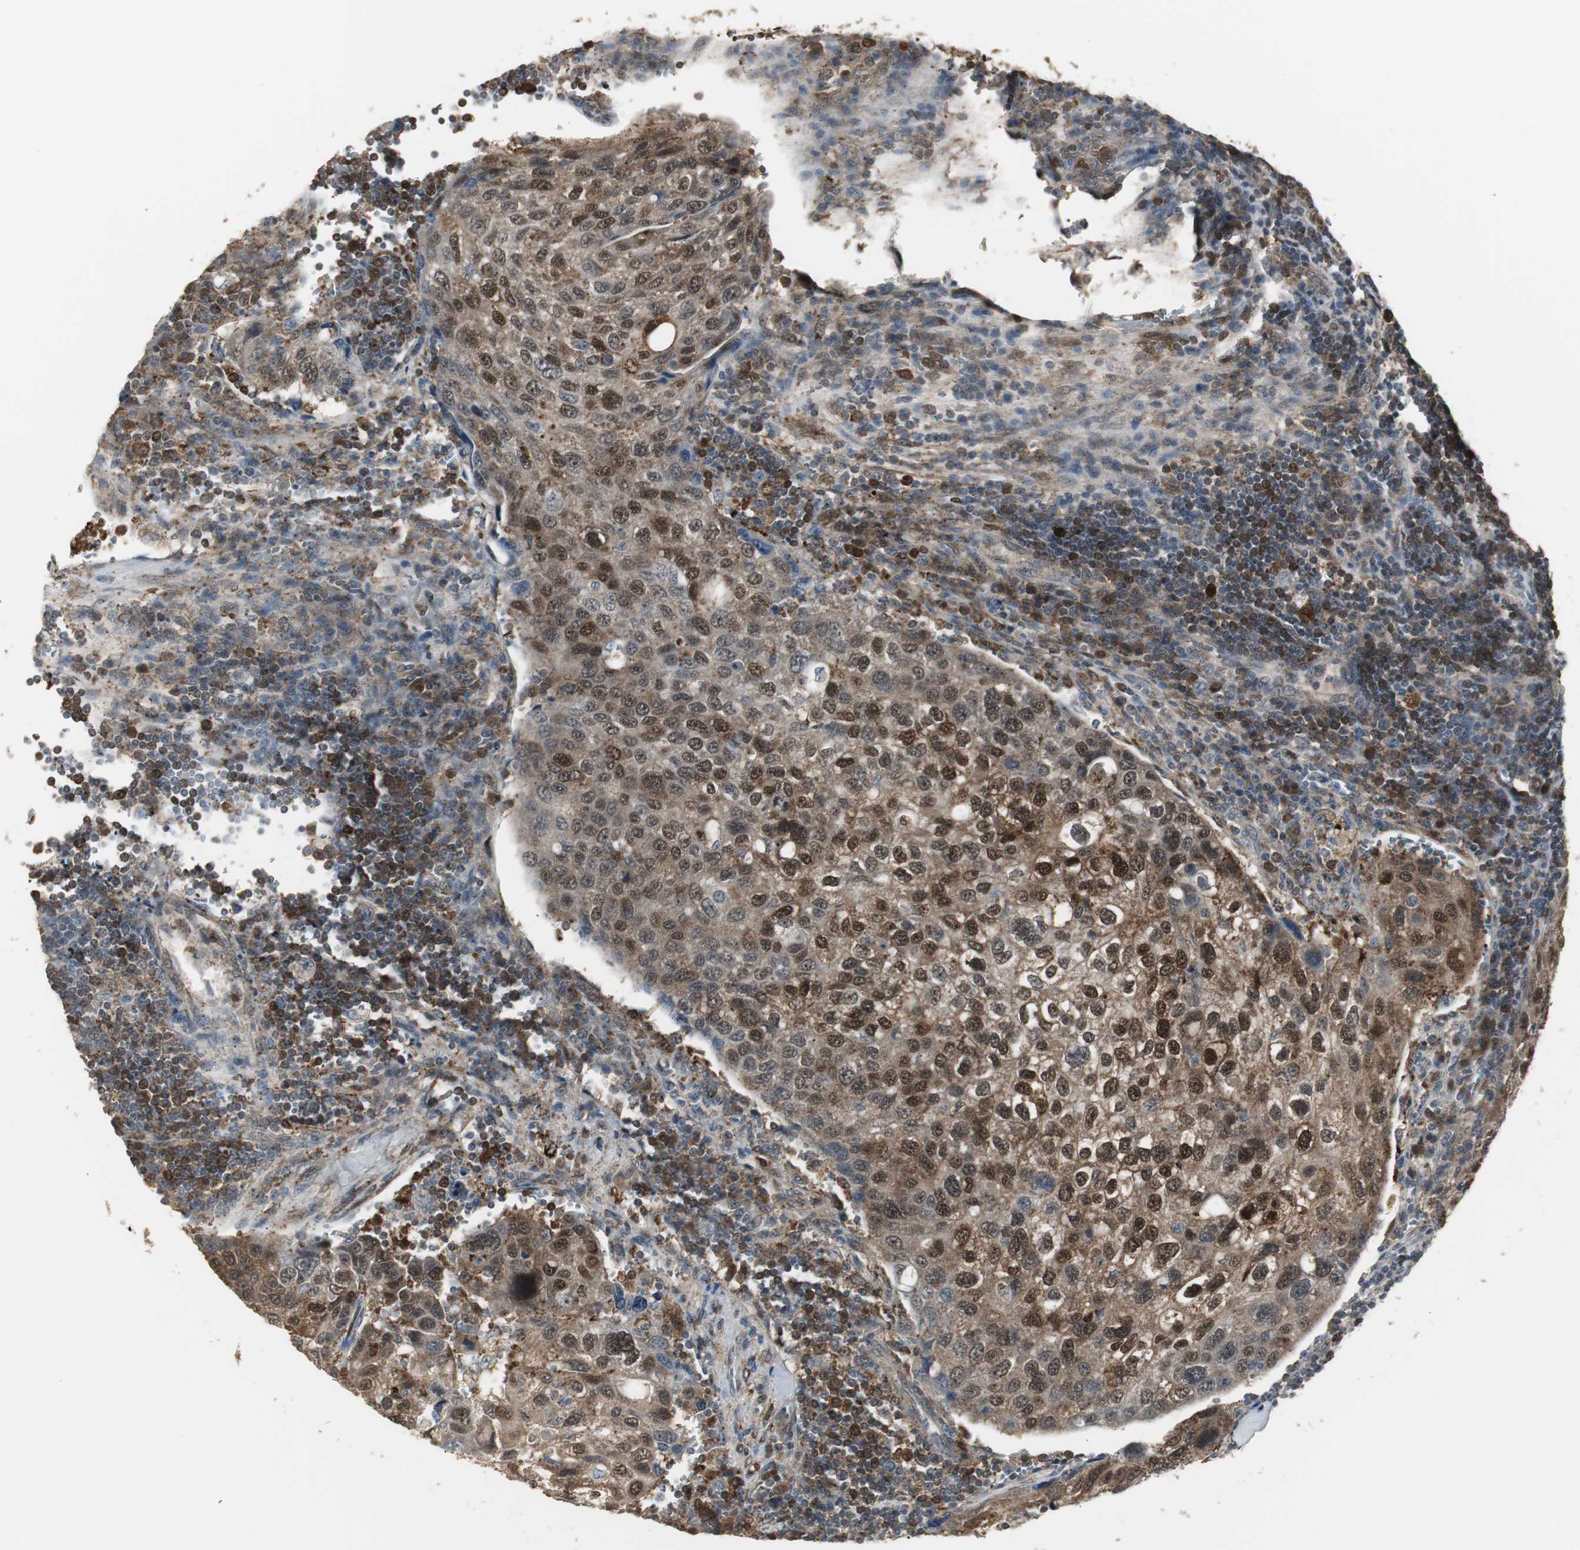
{"staining": {"intensity": "strong", "quantity": ">75%", "location": "cytoplasmic/membranous,nuclear"}, "tissue": "urothelial cancer", "cell_type": "Tumor cells", "image_type": "cancer", "snomed": [{"axis": "morphology", "description": "Urothelial carcinoma, High grade"}, {"axis": "topography", "description": "Lymph node"}, {"axis": "topography", "description": "Urinary bladder"}], "caption": "High-grade urothelial carcinoma stained for a protein (brown) exhibits strong cytoplasmic/membranous and nuclear positive positivity in about >75% of tumor cells.", "gene": "PLIN3", "patient": {"sex": "male", "age": 51}}